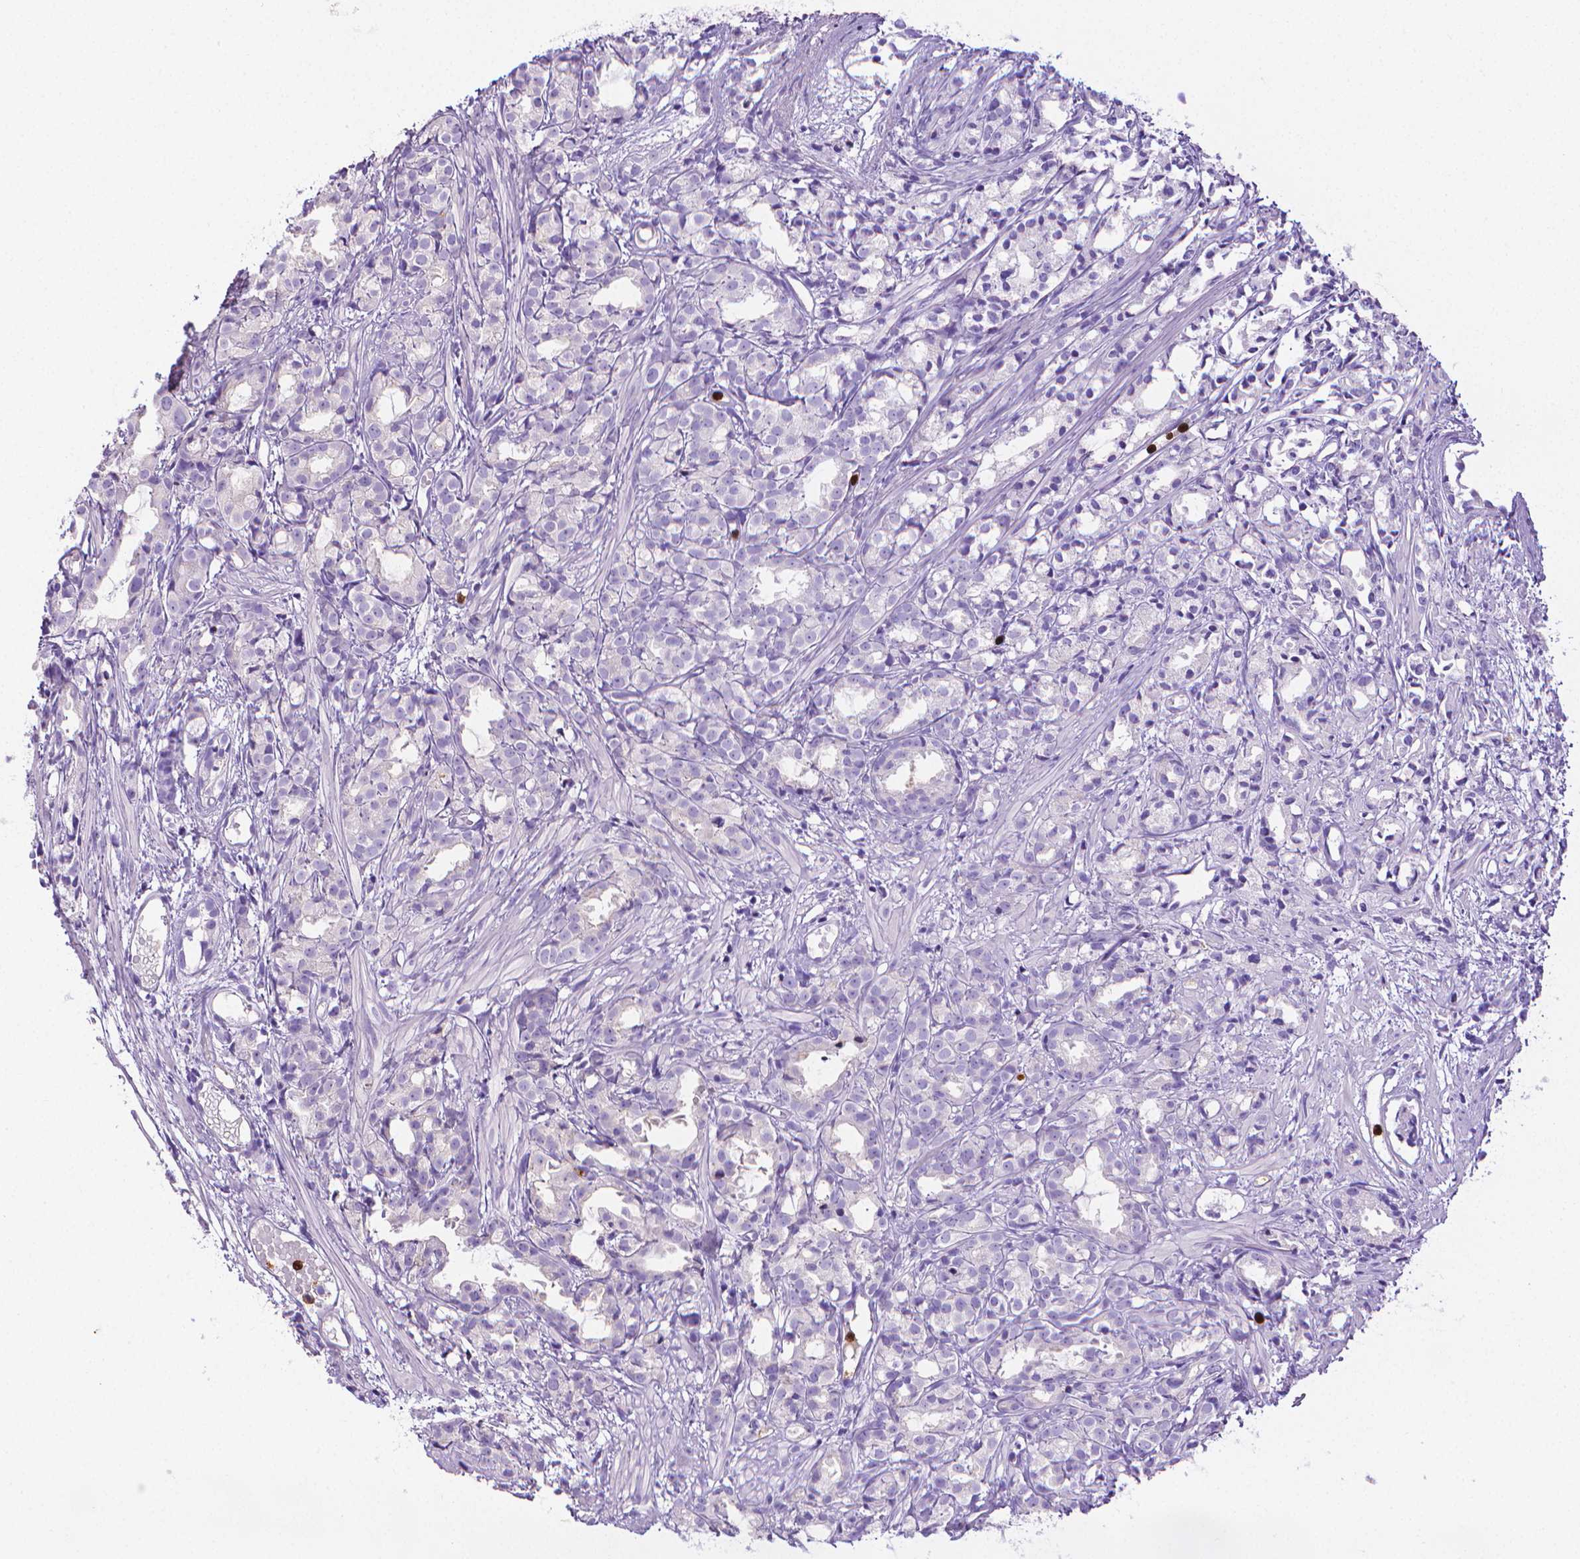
{"staining": {"intensity": "negative", "quantity": "none", "location": "none"}, "tissue": "prostate cancer", "cell_type": "Tumor cells", "image_type": "cancer", "snomed": [{"axis": "morphology", "description": "Adenocarcinoma, High grade"}, {"axis": "topography", "description": "Prostate"}], "caption": "There is no significant staining in tumor cells of prostate adenocarcinoma (high-grade).", "gene": "MMP9", "patient": {"sex": "male", "age": 79}}